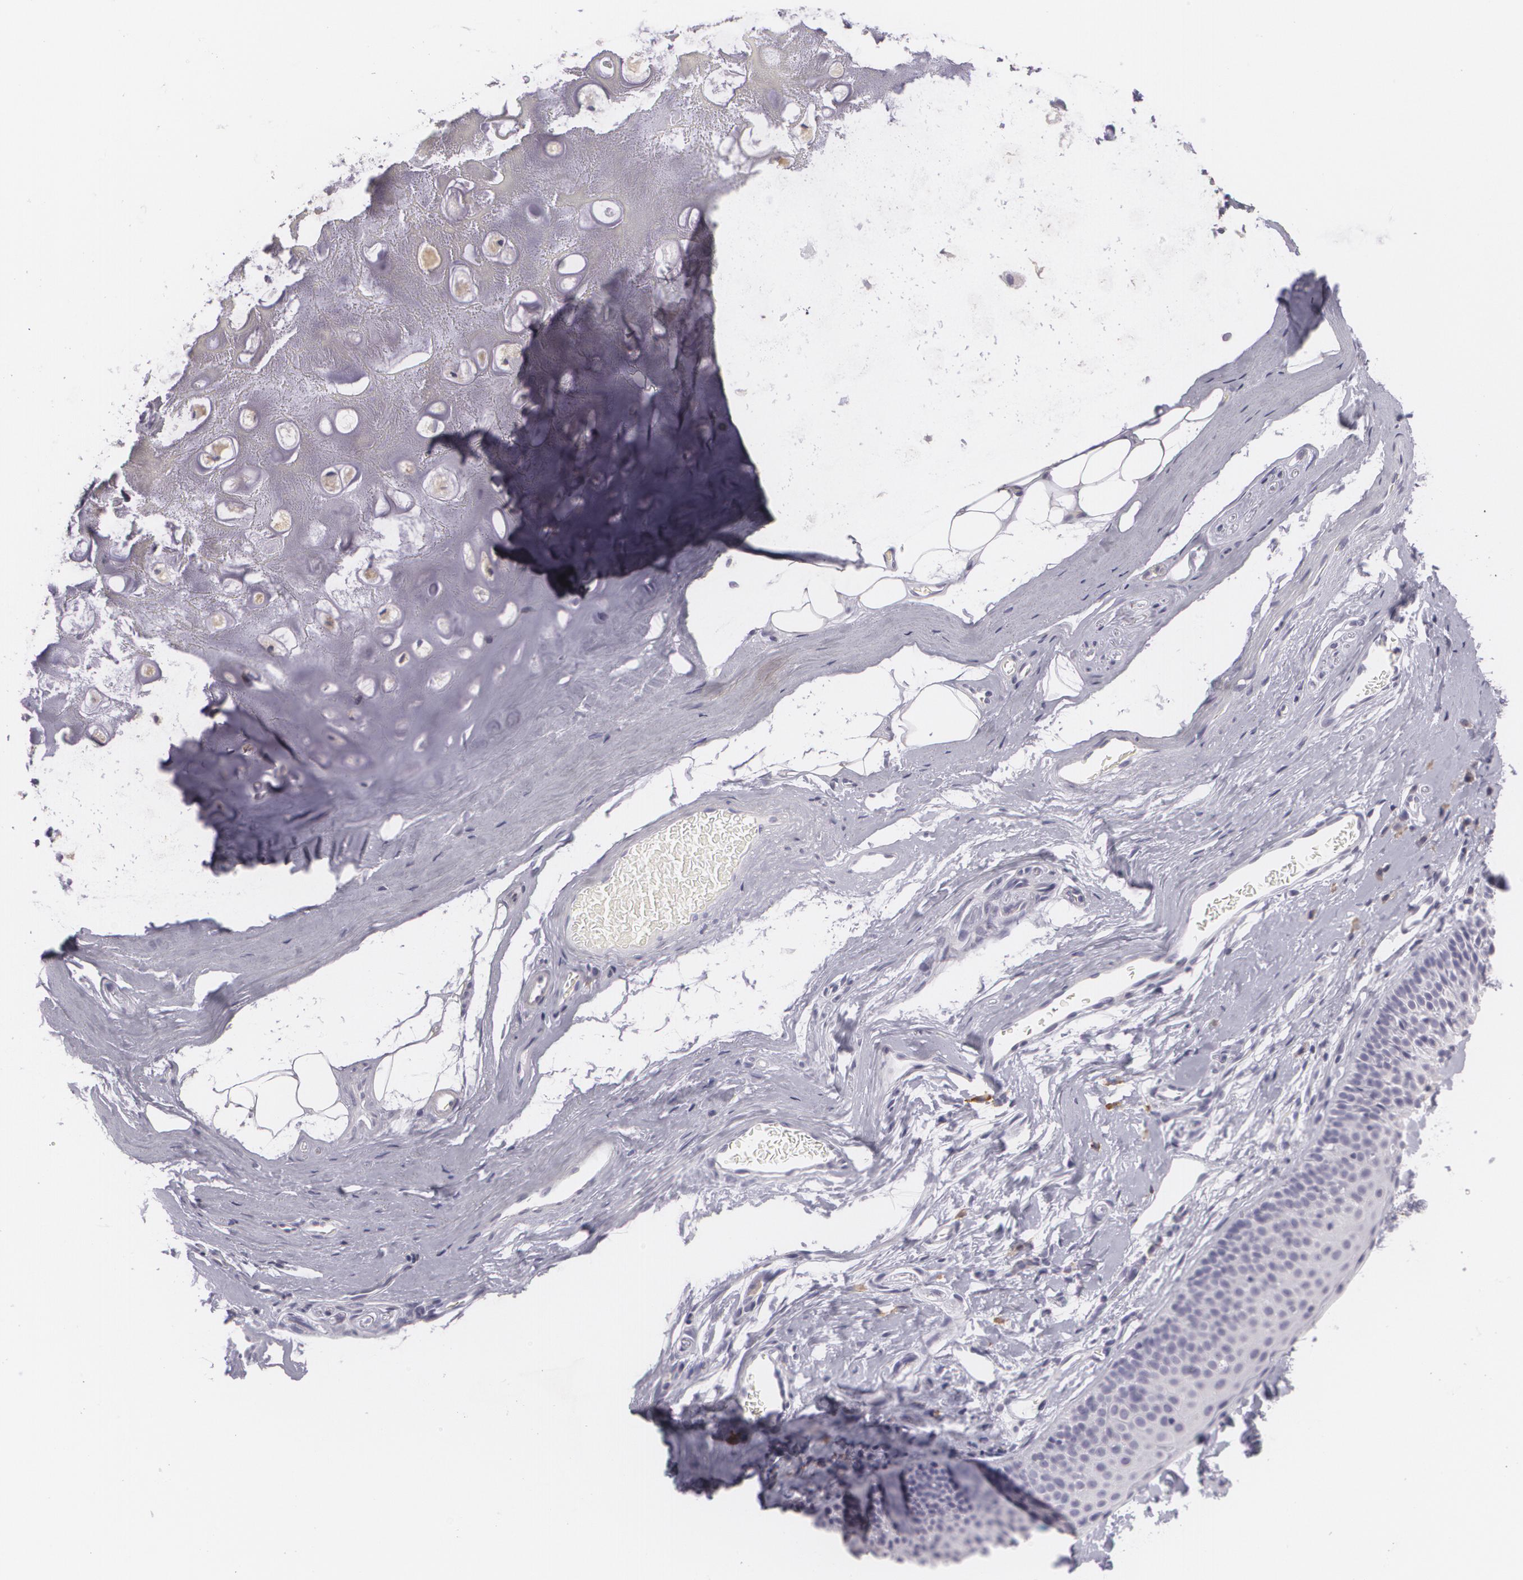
{"staining": {"intensity": "negative", "quantity": "none", "location": "none"}, "tissue": "nasopharynx", "cell_type": "Respiratory epithelial cells", "image_type": "normal", "snomed": [{"axis": "morphology", "description": "Normal tissue, NOS"}, {"axis": "morphology", "description": "Inflammation, NOS"}, {"axis": "morphology", "description": "Malignant melanoma, Metastatic site"}, {"axis": "topography", "description": "Nasopharynx"}], "caption": "Respiratory epithelial cells are negative for brown protein staining in benign nasopharynx. (DAB (3,3'-diaminobenzidine) immunohistochemistry (IHC) visualized using brightfield microscopy, high magnification).", "gene": "MAP2", "patient": {"sex": "female", "age": 55}}